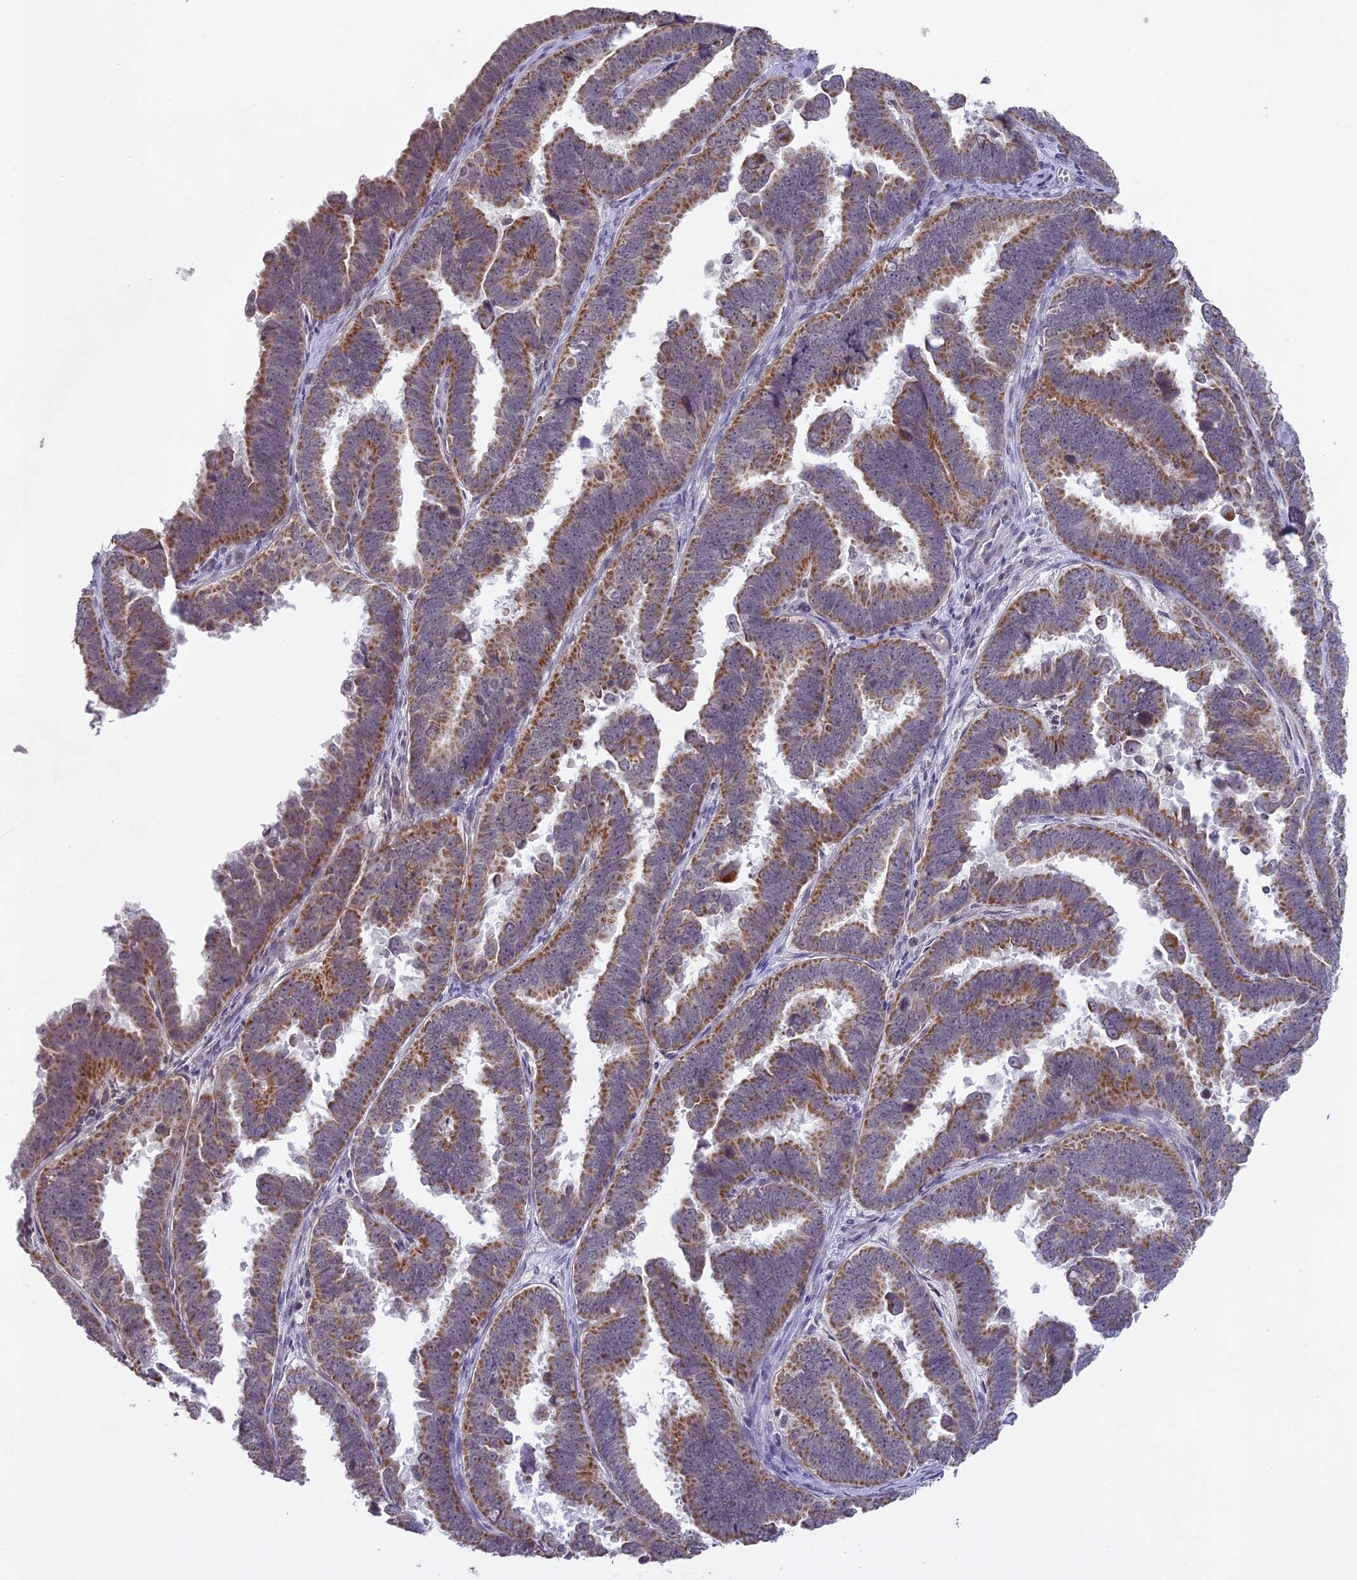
{"staining": {"intensity": "moderate", "quantity": ">75%", "location": "cytoplasmic/membranous"}, "tissue": "endometrial cancer", "cell_type": "Tumor cells", "image_type": "cancer", "snomed": [{"axis": "morphology", "description": "Adenocarcinoma, NOS"}, {"axis": "topography", "description": "Endometrium"}], "caption": "Protein expression analysis of endometrial cancer exhibits moderate cytoplasmic/membranous positivity in about >75% of tumor cells.", "gene": "ERG28", "patient": {"sex": "female", "age": 75}}